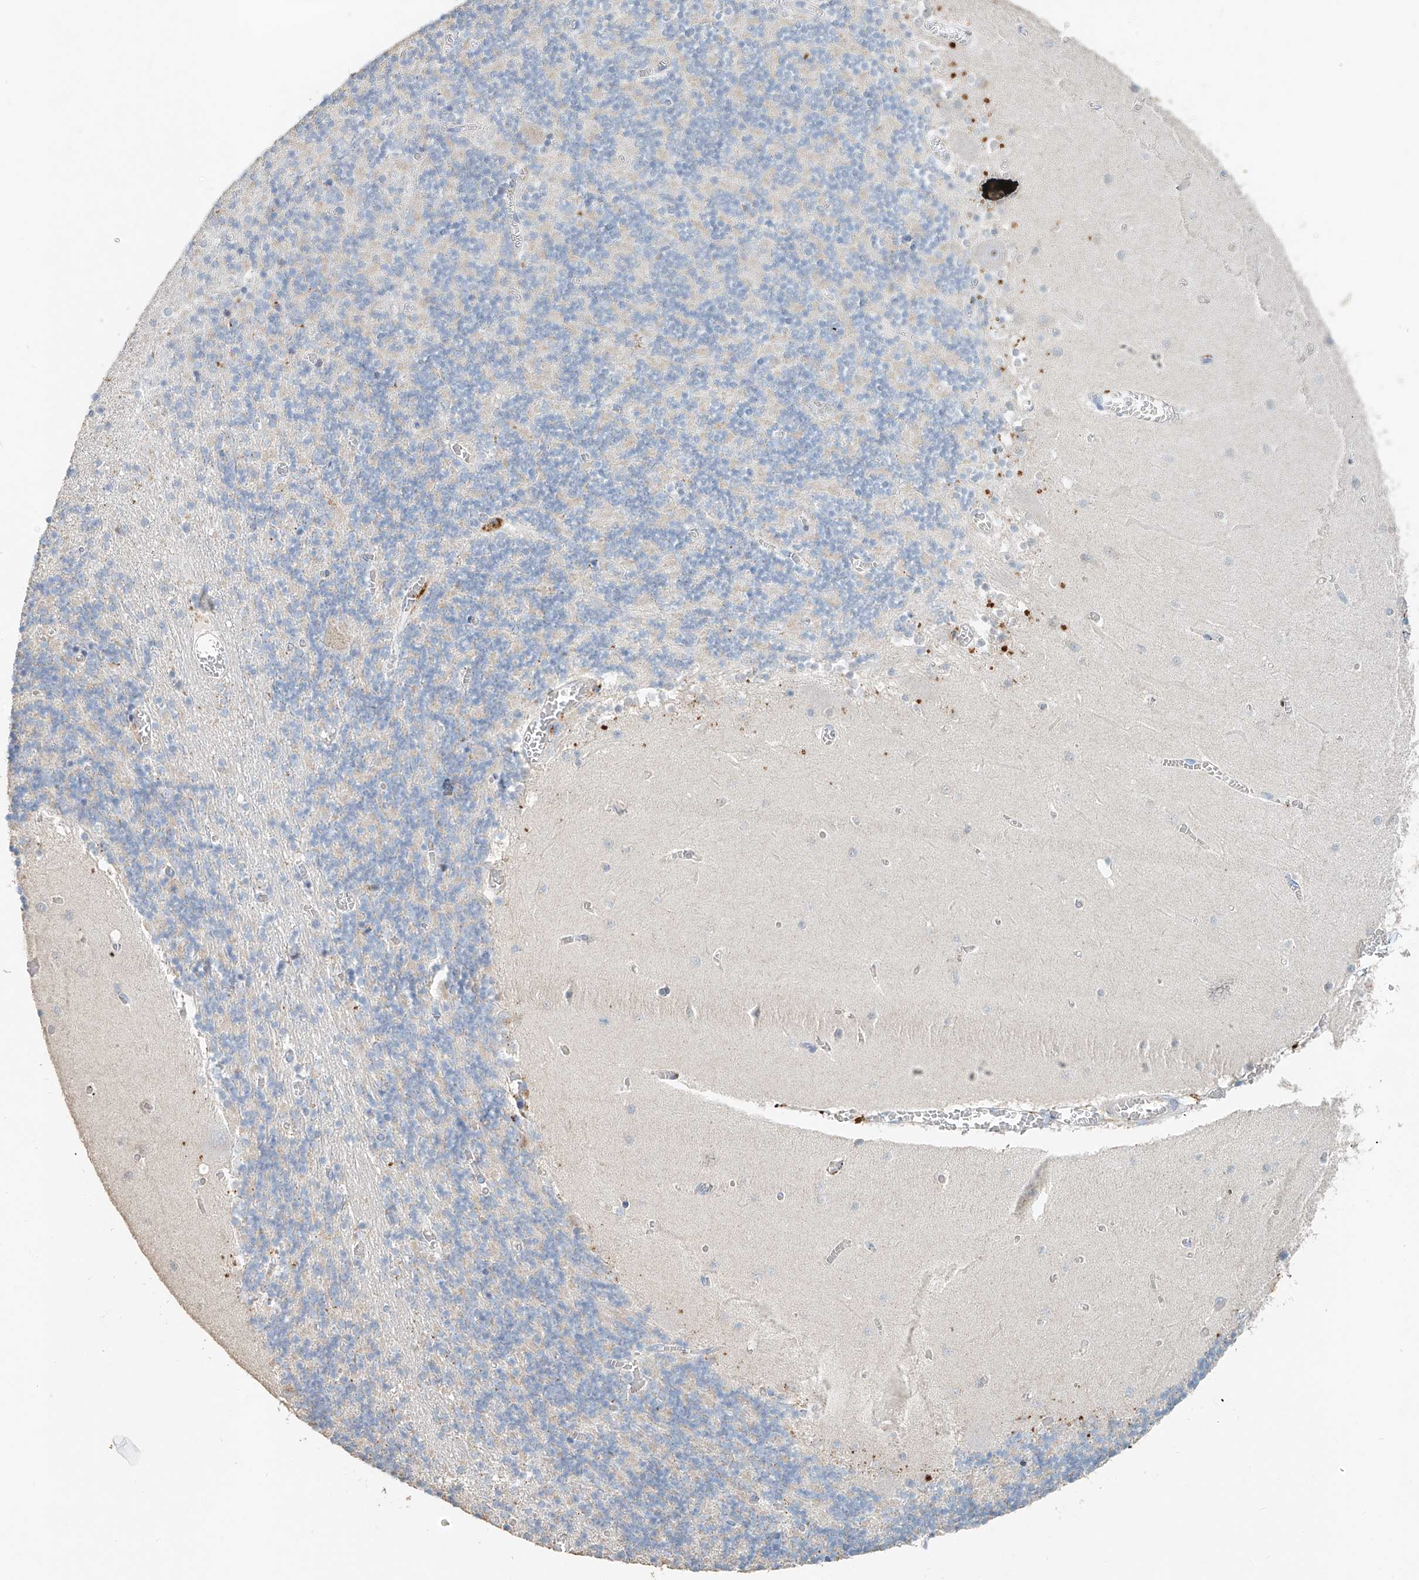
{"staining": {"intensity": "weak", "quantity": "<25%", "location": "cytoplasmic/membranous"}, "tissue": "cerebellum", "cell_type": "Cells in granular layer", "image_type": "normal", "snomed": [{"axis": "morphology", "description": "Normal tissue, NOS"}, {"axis": "topography", "description": "Cerebellum"}], "caption": "IHC of normal human cerebellum demonstrates no staining in cells in granular layer. (DAB (3,3'-diaminobenzidine) immunohistochemistry (IHC) with hematoxylin counter stain).", "gene": "TRIM47", "patient": {"sex": "female", "age": 28}}